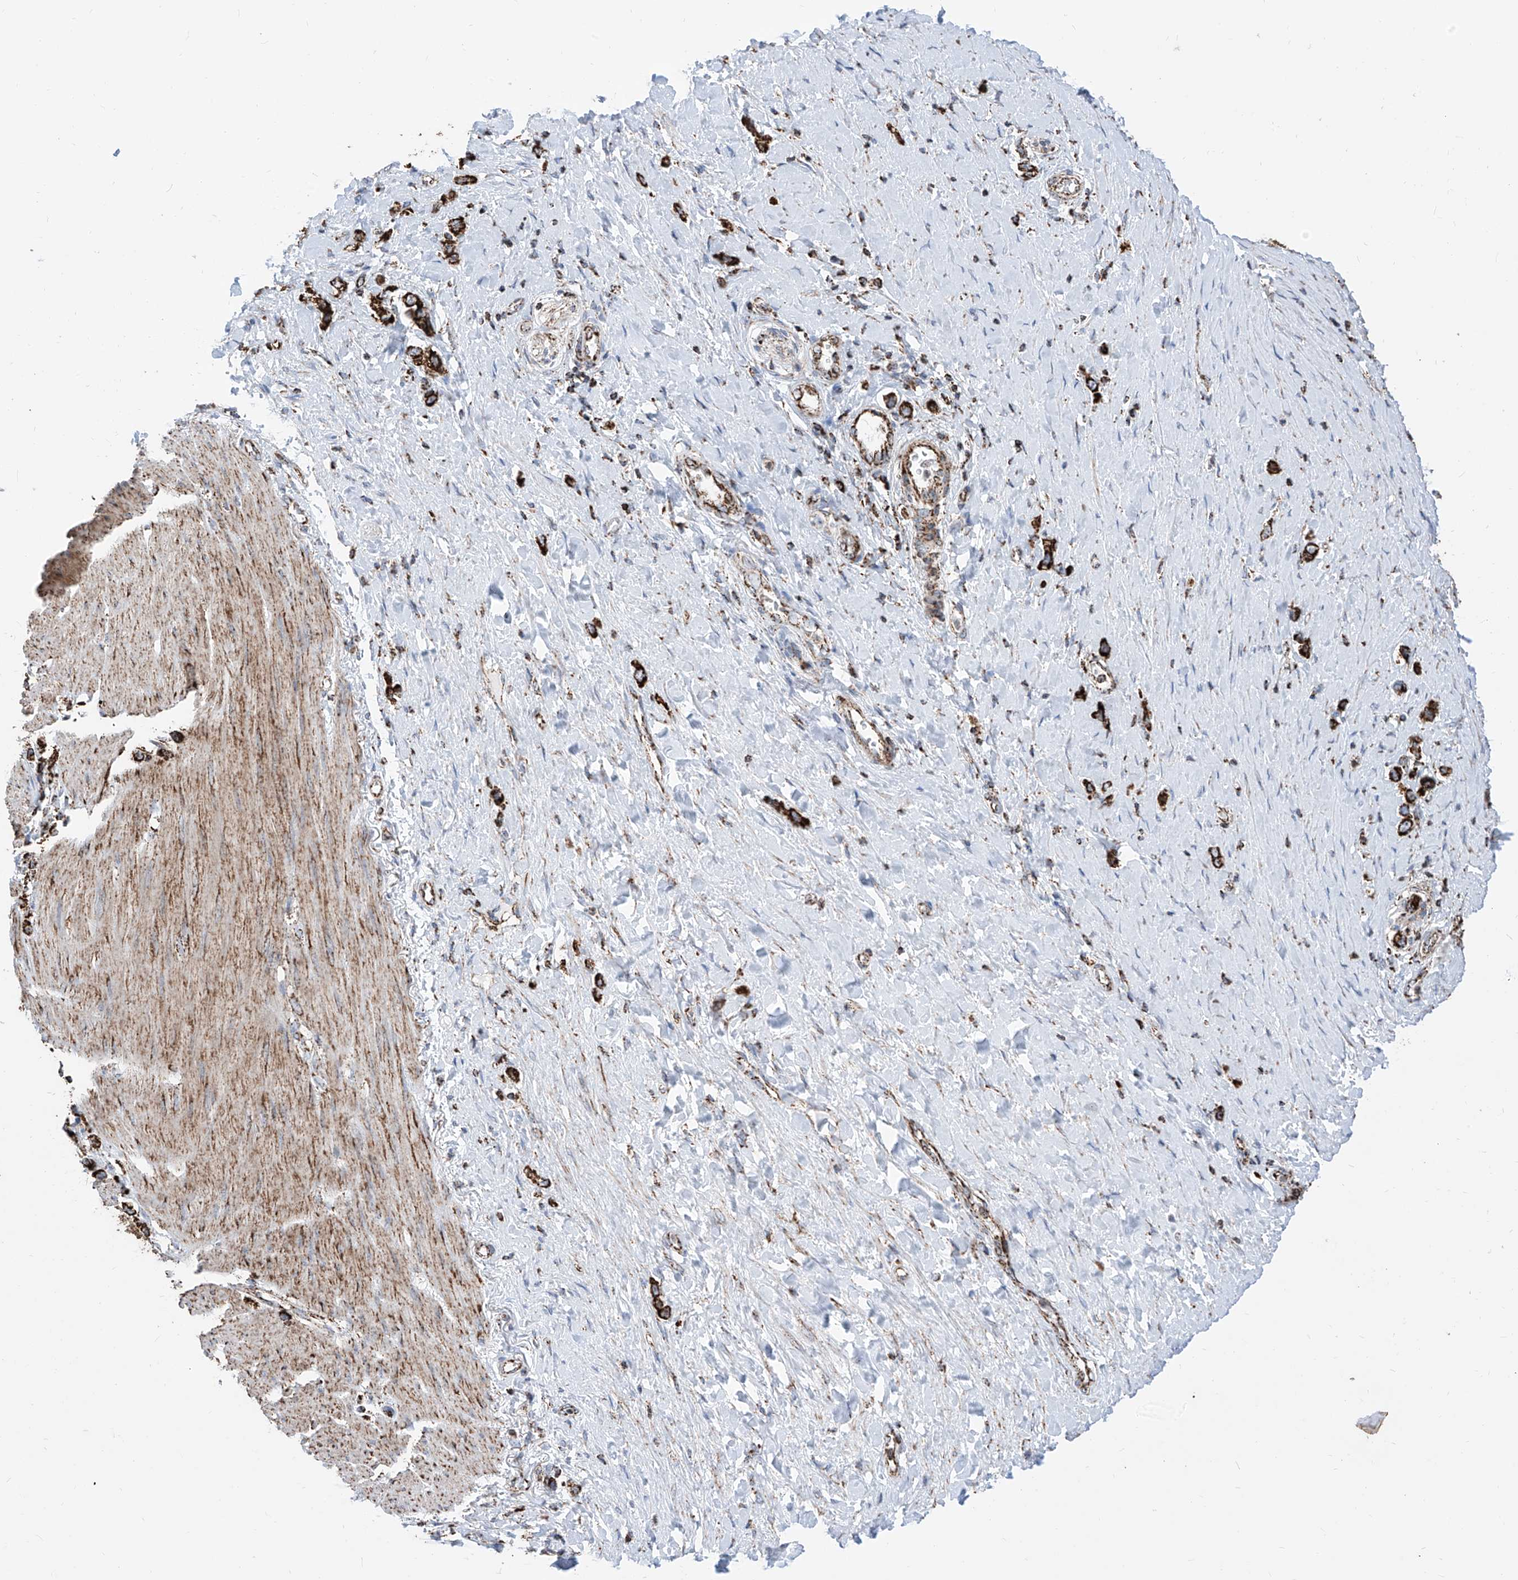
{"staining": {"intensity": "strong", "quantity": ">75%", "location": "cytoplasmic/membranous"}, "tissue": "stomach cancer", "cell_type": "Tumor cells", "image_type": "cancer", "snomed": [{"axis": "morphology", "description": "Adenocarcinoma, NOS"}, {"axis": "topography", "description": "Stomach"}], "caption": "Tumor cells display high levels of strong cytoplasmic/membranous expression in approximately >75% of cells in stomach adenocarcinoma.", "gene": "COX5B", "patient": {"sex": "female", "age": 65}}